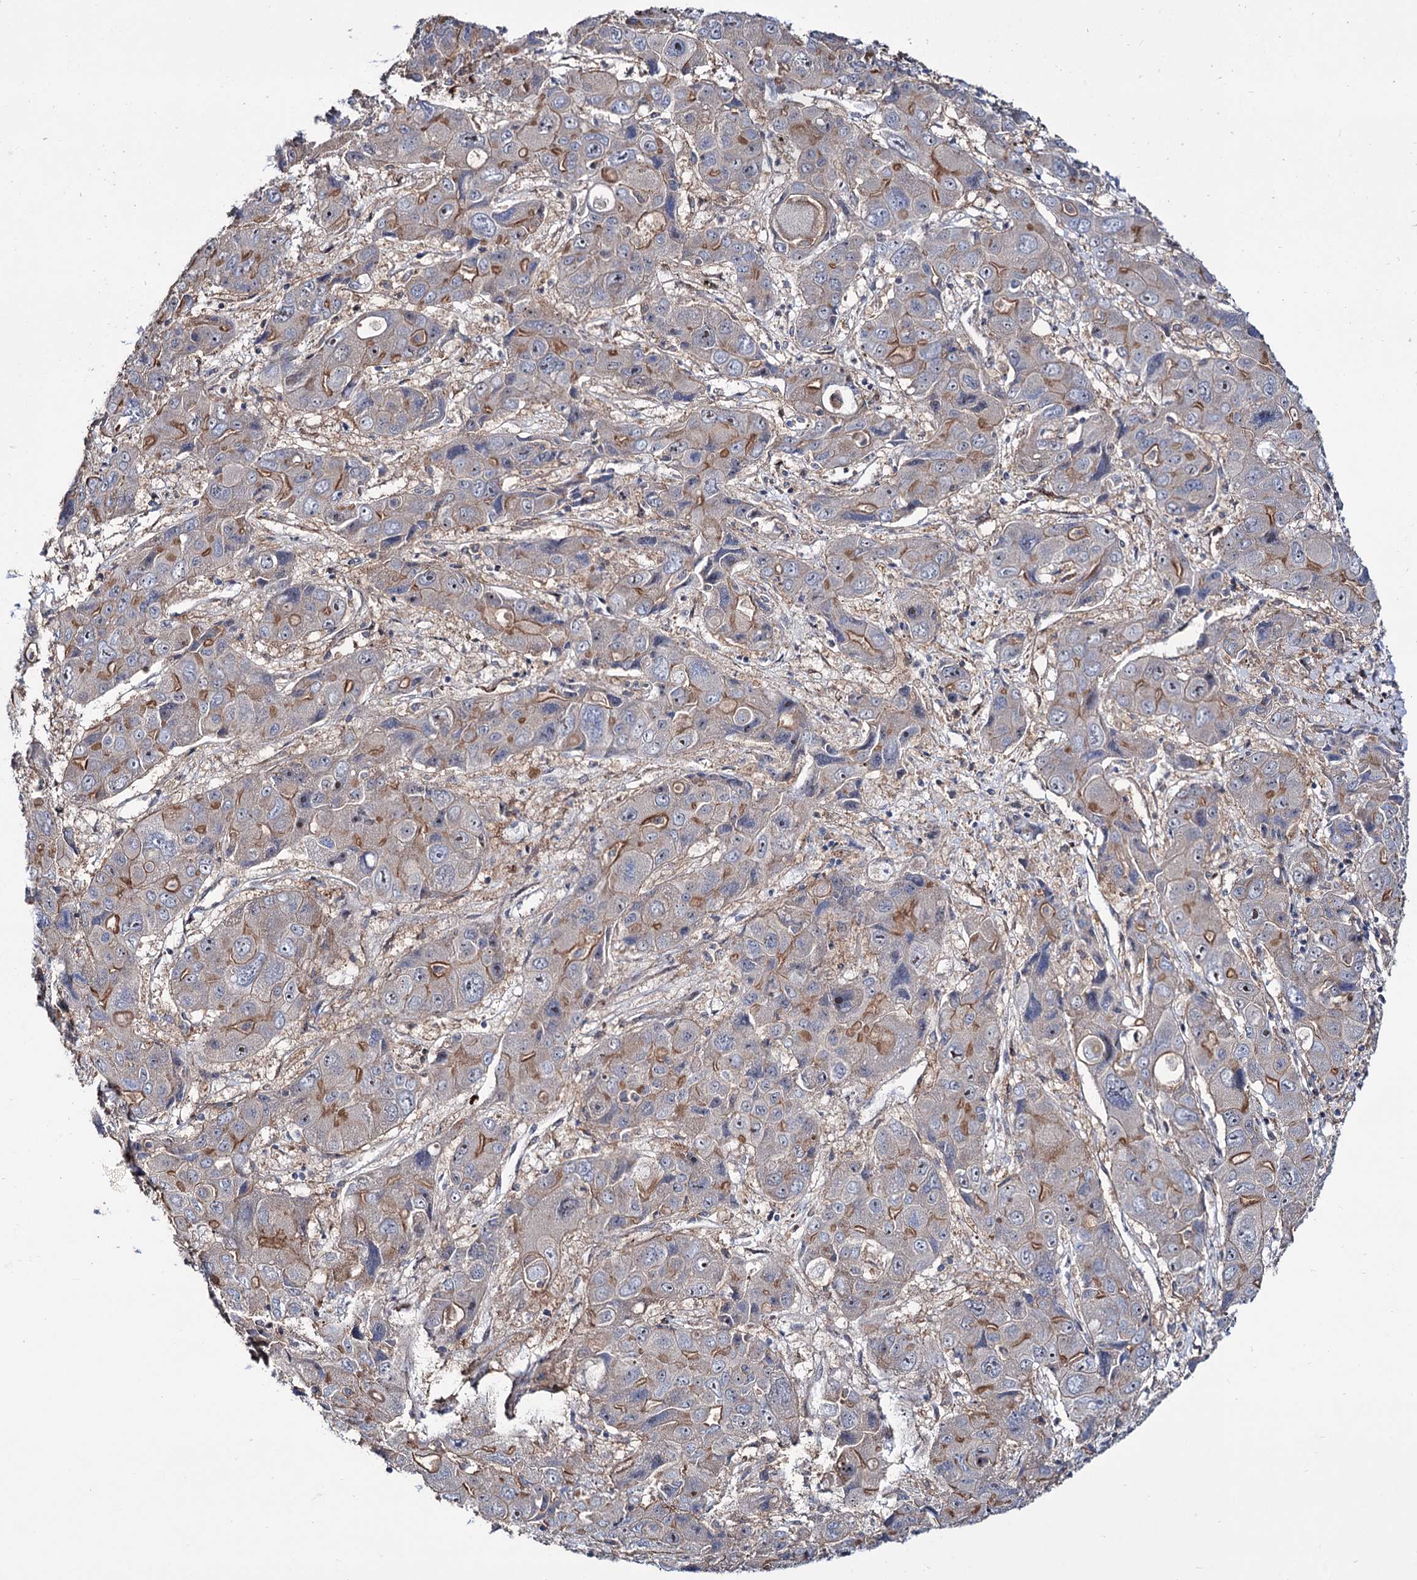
{"staining": {"intensity": "moderate", "quantity": "25%-75%", "location": "cytoplasmic/membranous"}, "tissue": "liver cancer", "cell_type": "Tumor cells", "image_type": "cancer", "snomed": [{"axis": "morphology", "description": "Cholangiocarcinoma"}, {"axis": "topography", "description": "Liver"}], "caption": "A brown stain shows moderate cytoplasmic/membranous staining of a protein in cholangiocarcinoma (liver) tumor cells. Nuclei are stained in blue.", "gene": "SEC24A", "patient": {"sex": "male", "age": 67}}